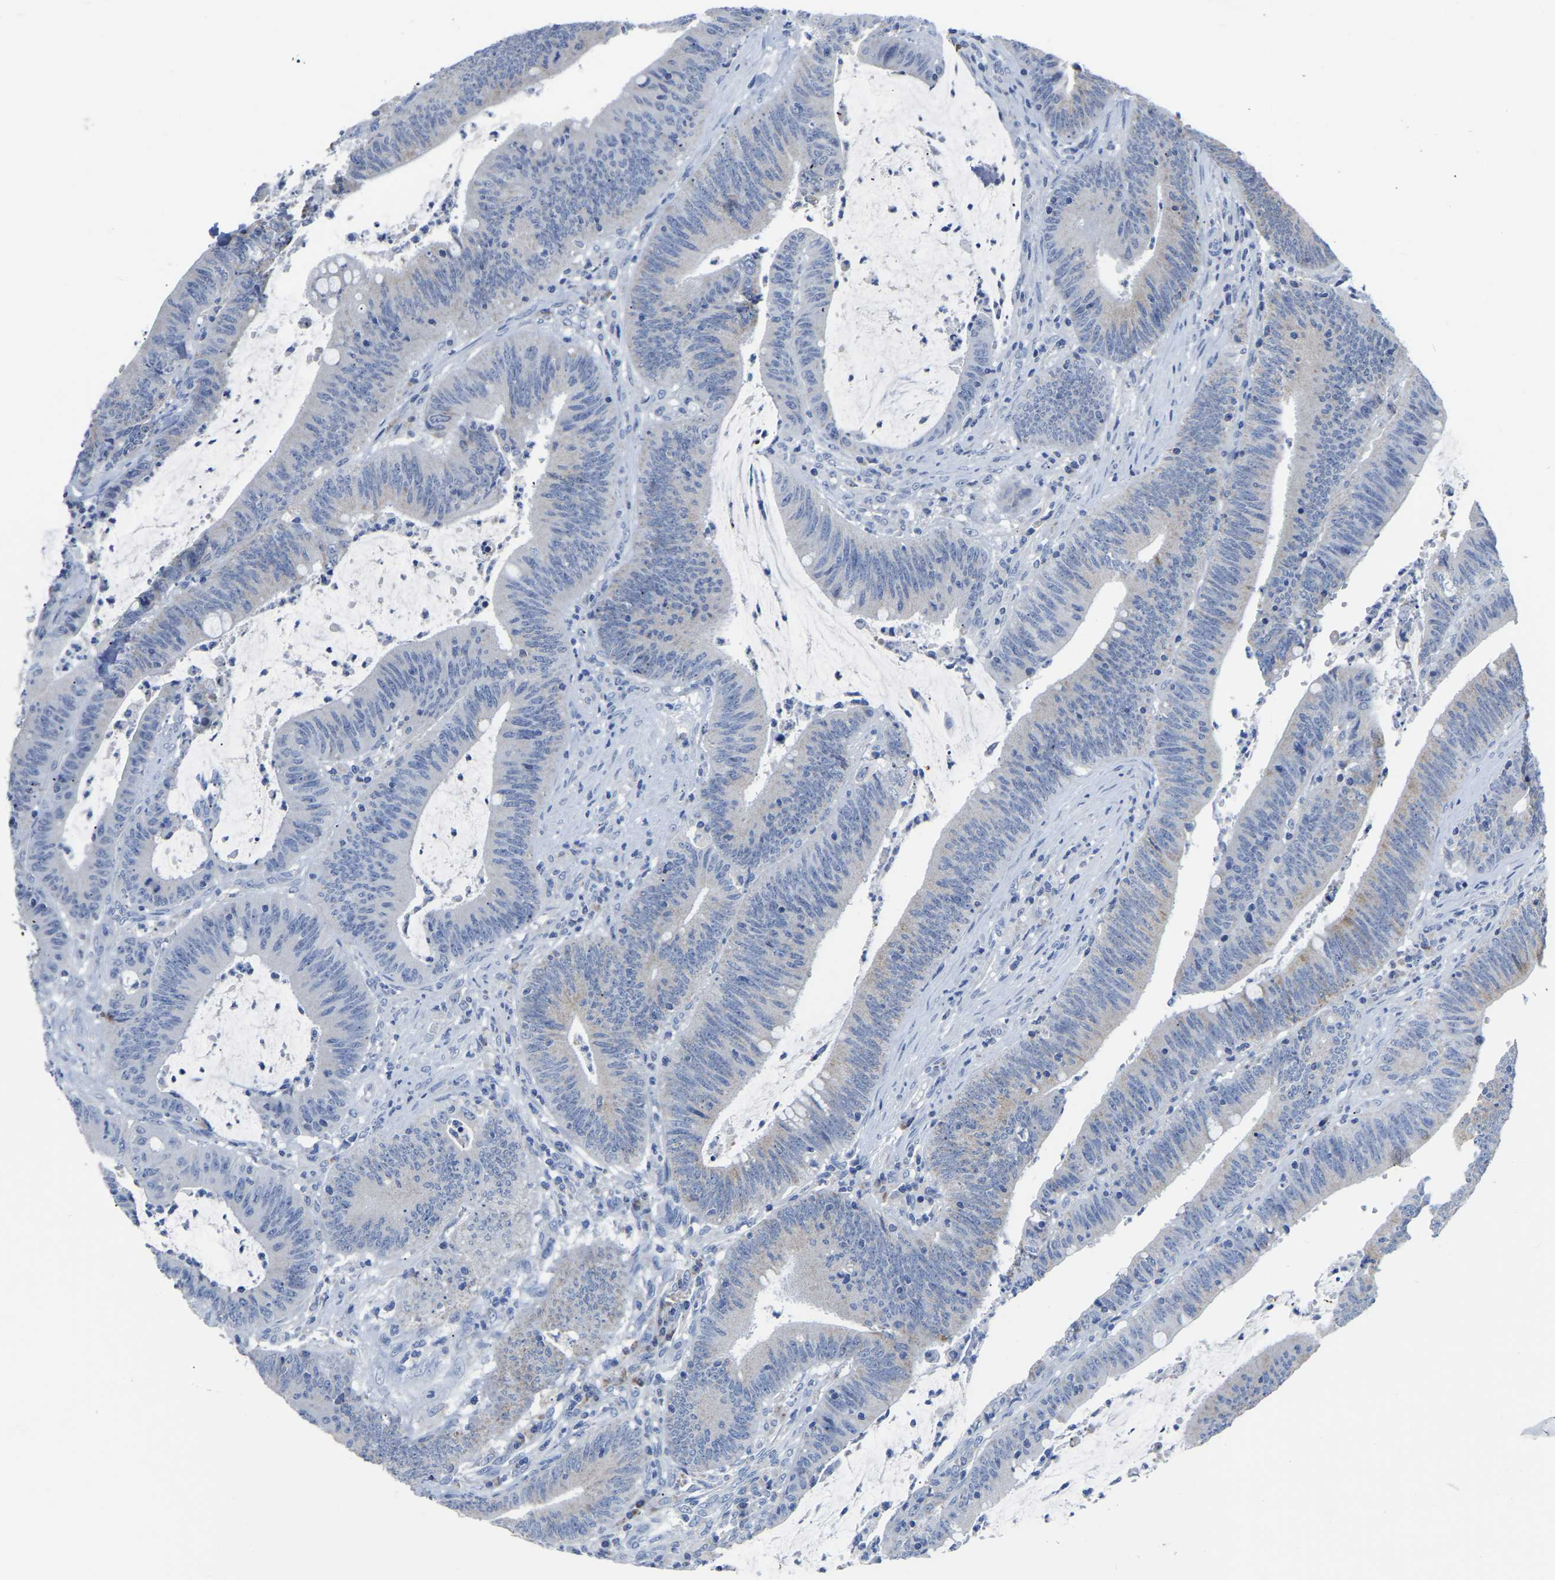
{"staining": {"intensity": "negative", "quantity": "none", "location": "none"}, "tissue": "colorectal cancer", "cell_type": "Tumor cells", "image_type": "cancer", "snomed": [{"axis": "morphology", "description": "Normal tissue, NOS"}, {"axis": "morphology", "description": "Adenocarcinoma, NOS"}, {"axis": "topography", "description": "Rectum"}], "caption": "Immunohistochemistry (IHC) of colorectal adenocarcinoma demonstrates no positivity in tumor cells.", "gene": "ETFA", "patient": {"sex": "female", "age": 66}}